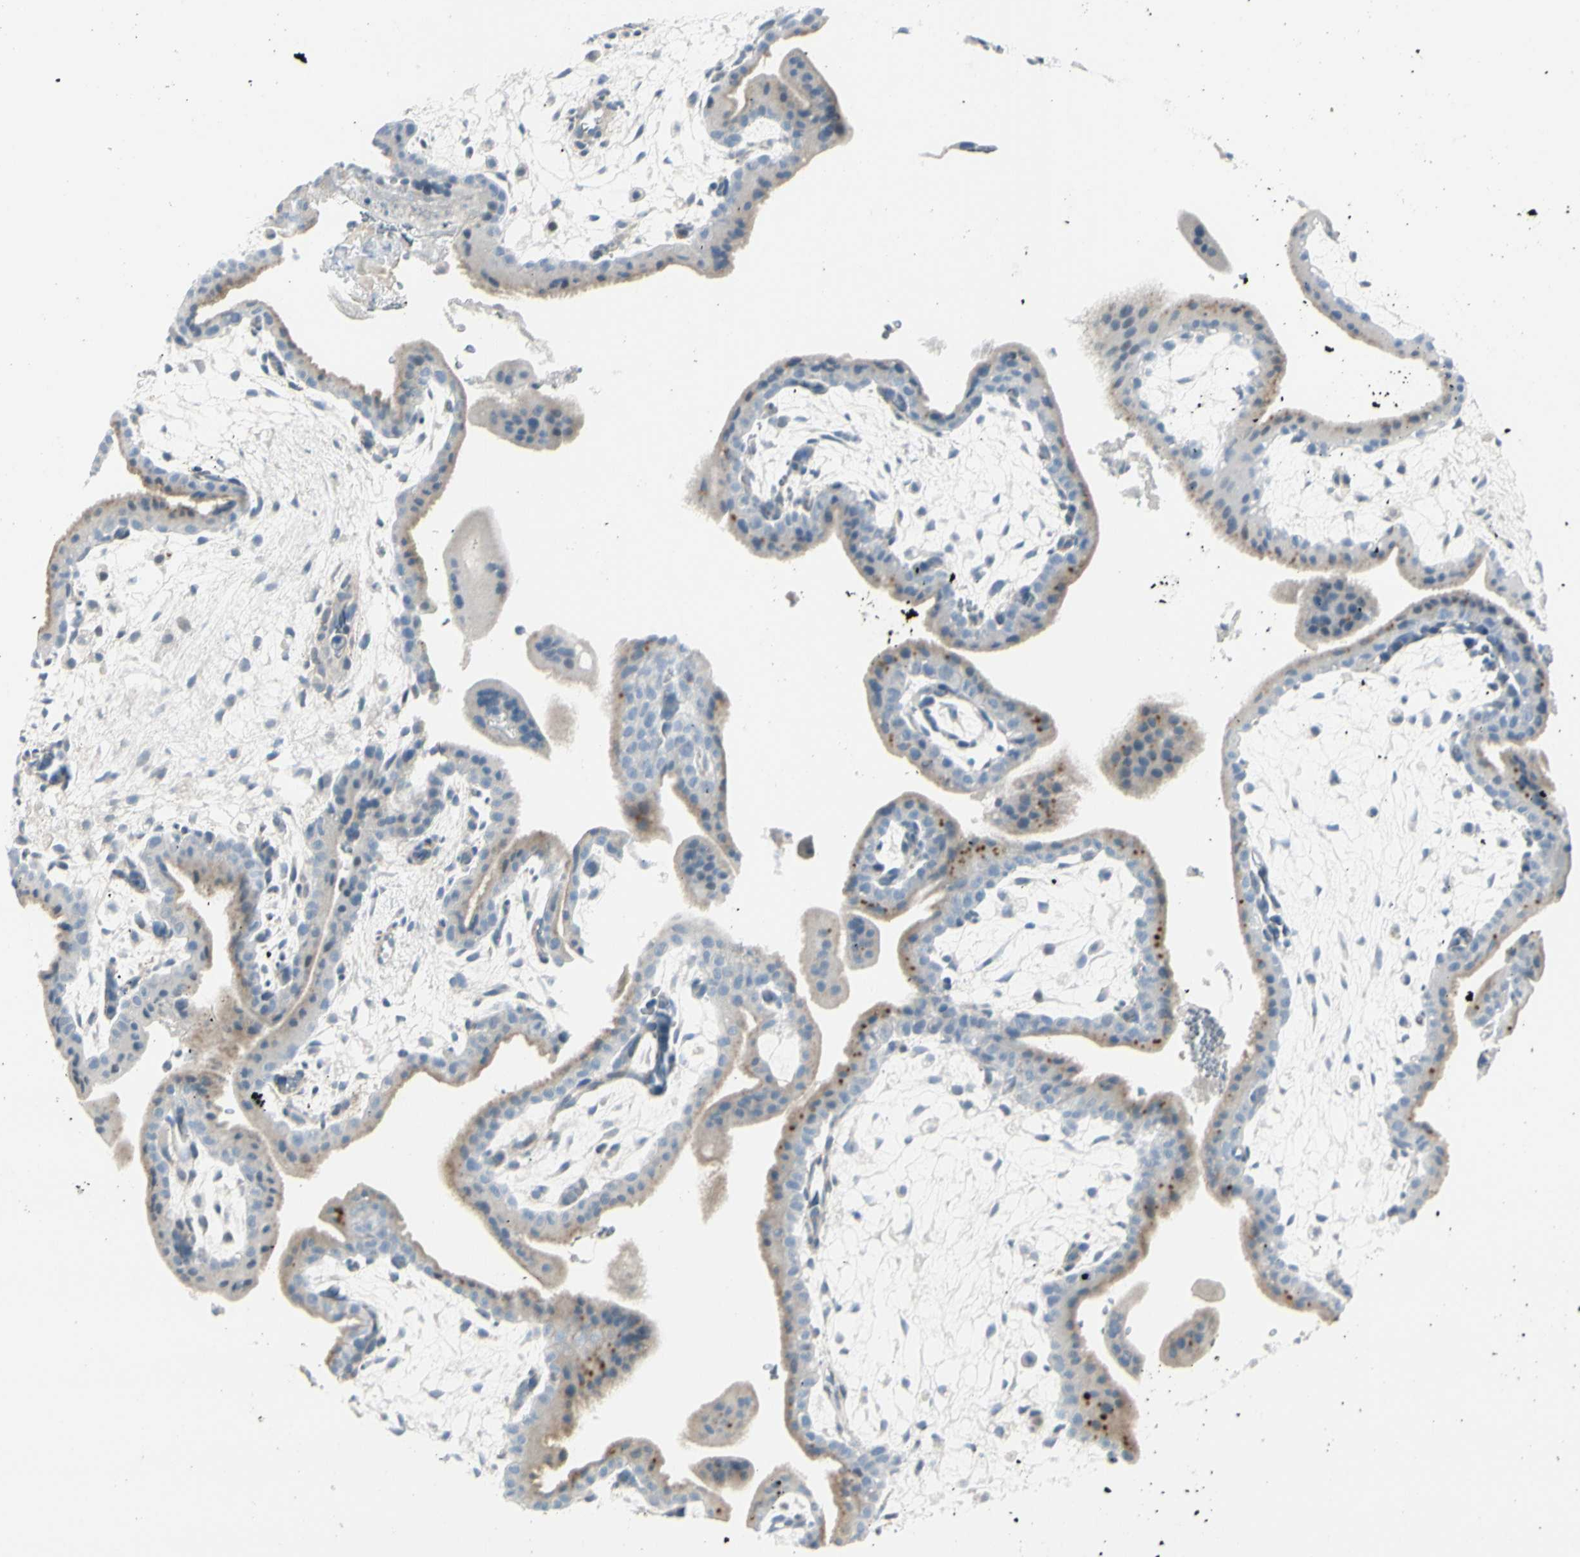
{"staining": {"intensity": "weak", "quantity": "<25%", "location": "cytoplasmic/membranous"}, "tissue": "placenta", "cell_type": "Trophoblastic cells", "image_type": "normal", "snomed": [{"axis": "morphology", "description": "Normal tissue, NOS"}, {"axis": "topography", "description": "Placenta"}], "caption": "Immunohistochemistry (IHC) histopathology image of unremarkable placenta stained for a protein (brown), which exhibits no staining in trophoblastic cells.", "gene": "CACNA2D1", "patient": {"sex": "female", "age": 35}}